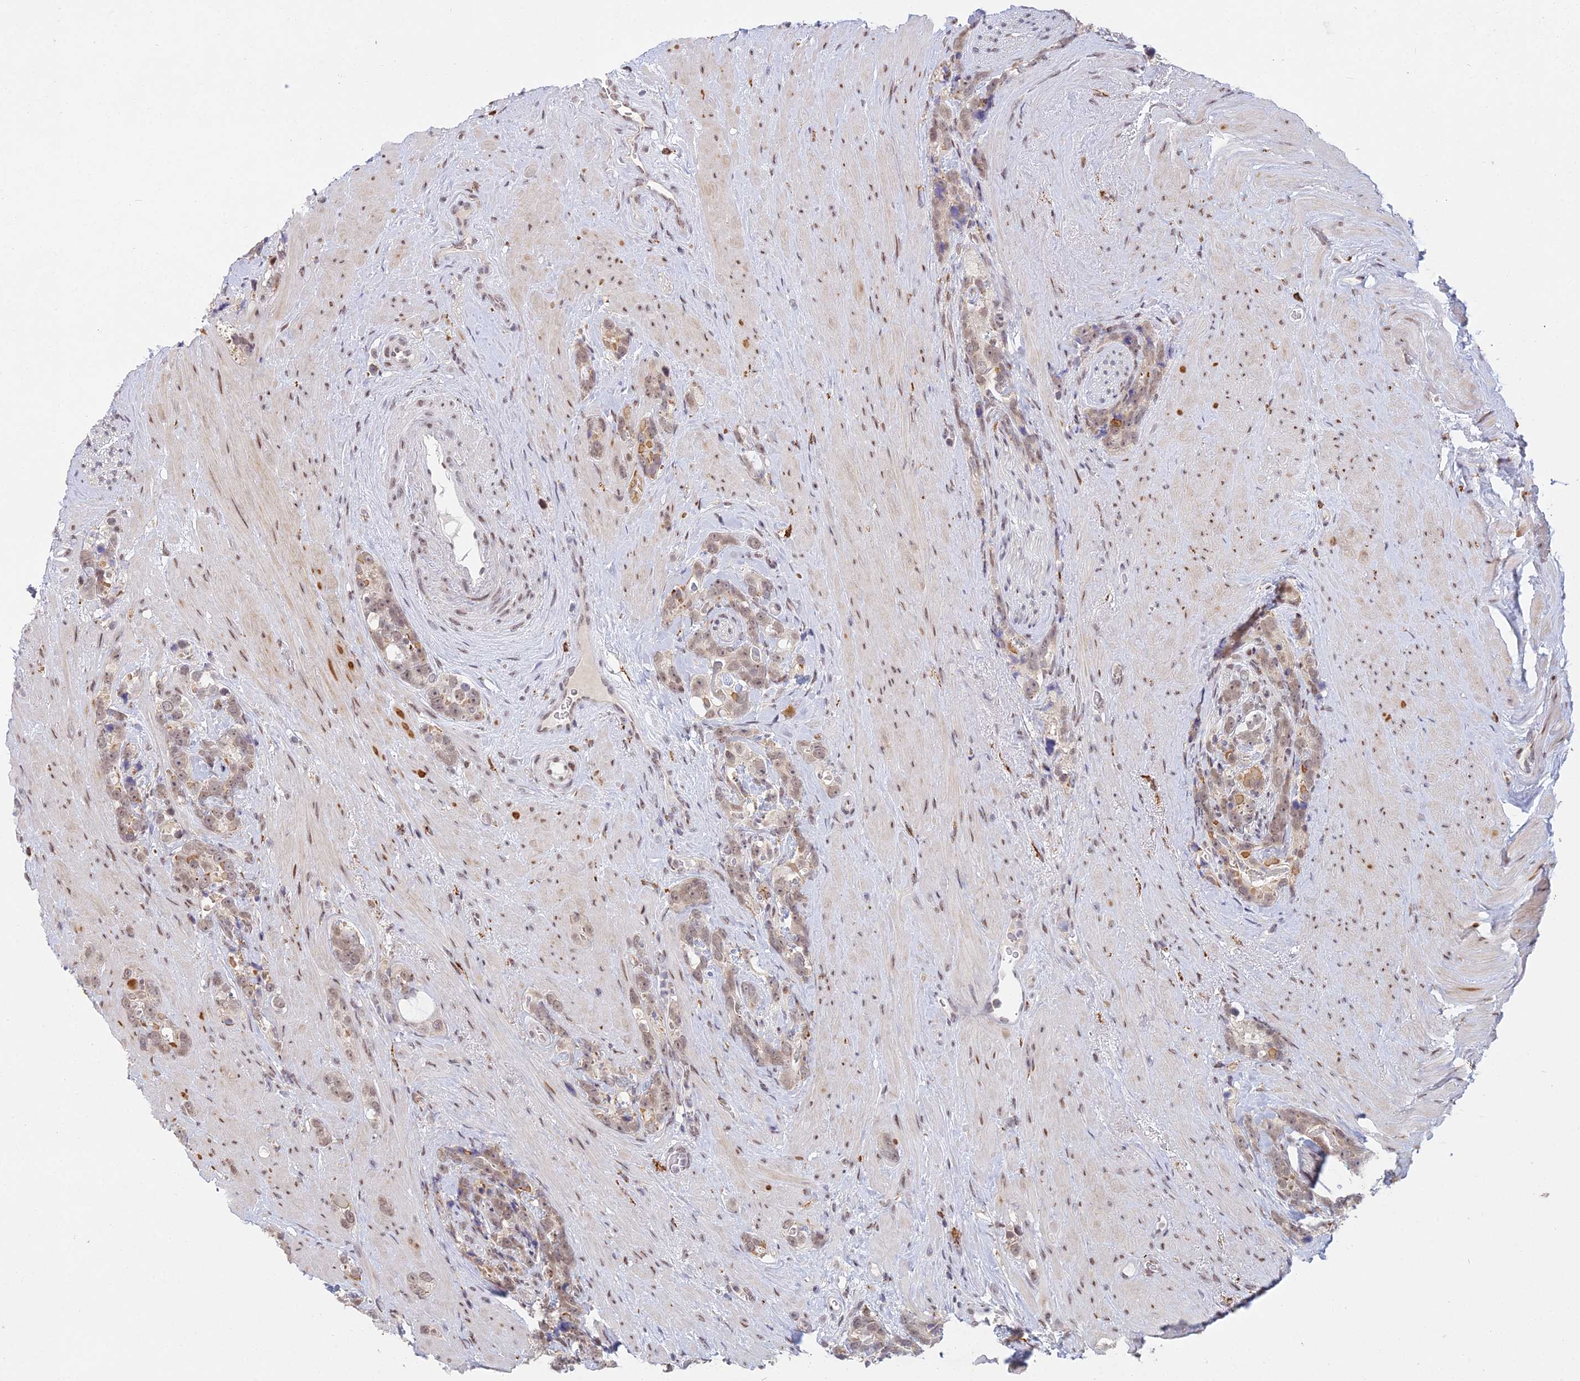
{"staining": {"intensity": "weak", "quantity": ">75%", "location": "nuclear"}, "tissue": "prostate cancer", "cell_type": "Tumor cells", "image_type": "cancer", "snomed": [{"axis": "morphology", "description": "Adenocarcinoma, High grade"}, {"axis": "topography", "description": "Prostate"}], "caption": "A brown stain shows weak nuclear staining of a protein in prostate adenocarcinoma (high-grade) tumor cells.", "gene": "ABHD17A", "patient": {"sex": "male", "age": 74}}